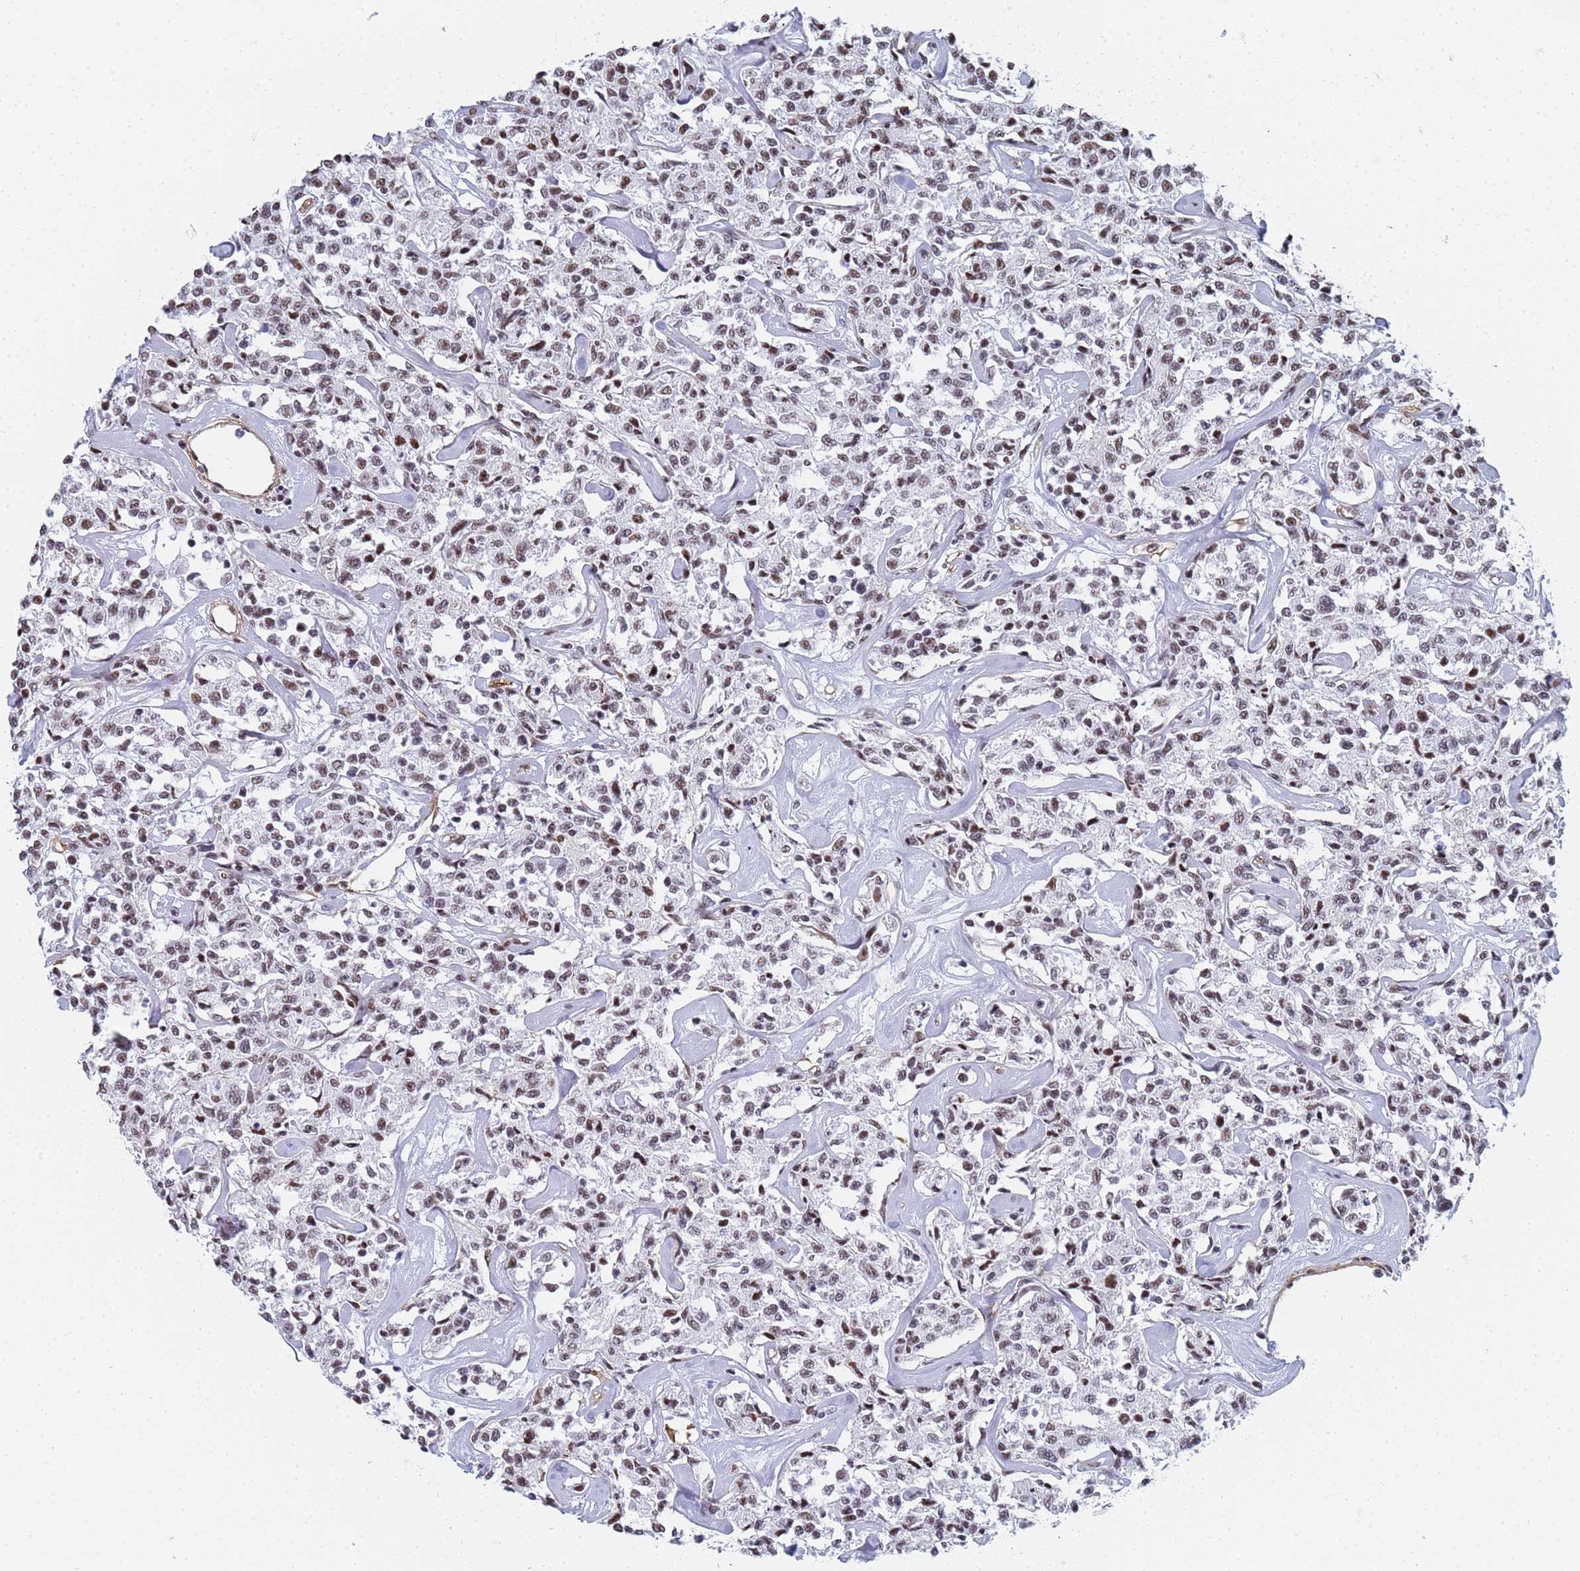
{"staining": {"intensity": "moderate", "quantity": ">75%", "location": "nuclear"}, "tissue": "lymphoma", "cell_type": "Tumor cells", "image_type": "cancer", "snomed": [{"axis": "morphology", "description": "Malignant lymphoma, non-Hodgkin's type, Low grade"}, {"axis": "topography", "description": "Small intestine"}], "caption": "Immunohistochemical staining of lymphoma demonstrates moderate nuclear protein positivity in about >75% of tumor cells. The staining was performed using DAB, with brown indicating positive protein expression. Nuclei are stained blue with hematoxylin.", "gene": "PRRT4", "patient": {"sex": "female", "age": 59}}